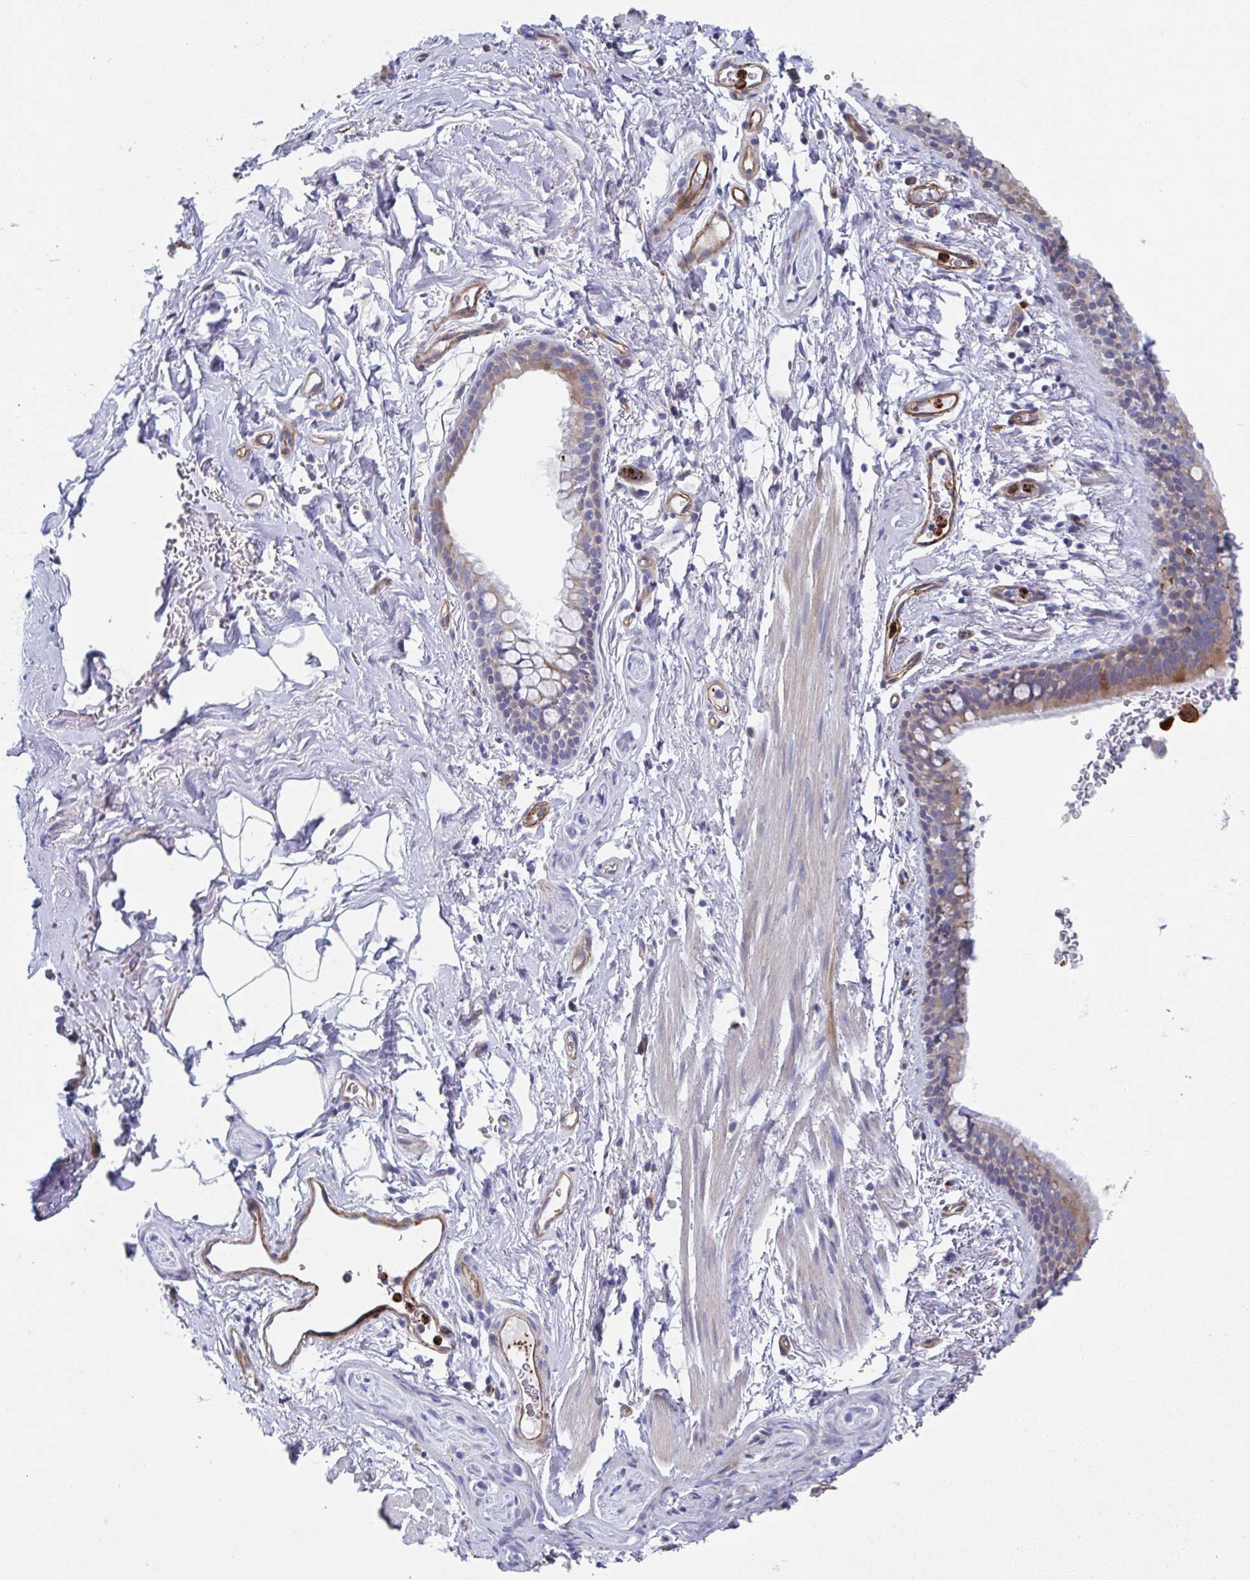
{"staining": {"intensity": "negative", "quantity": "none", "location": "none"}, "tissue": "adipose tissue", "cell_type": "Adipocytes", "image_type": "normal", "snomed": [{"axis": "morphology", "description": "Normal tissue, NOS"}, {"axis": "topography", "description": "Lymph node"}, {"axis": "topography", "description": "Cartilage tissue"}, {"axis": "topography", "description": "Bronchus"}], "caption": "Immunohistochemistry micrograph of benign adipose tissue: adipose tissue stained with DAB reveals no significant protein expression in adipocytes.", "gene": "KLC3", "patient": {"sex": "female", "age": 70}}